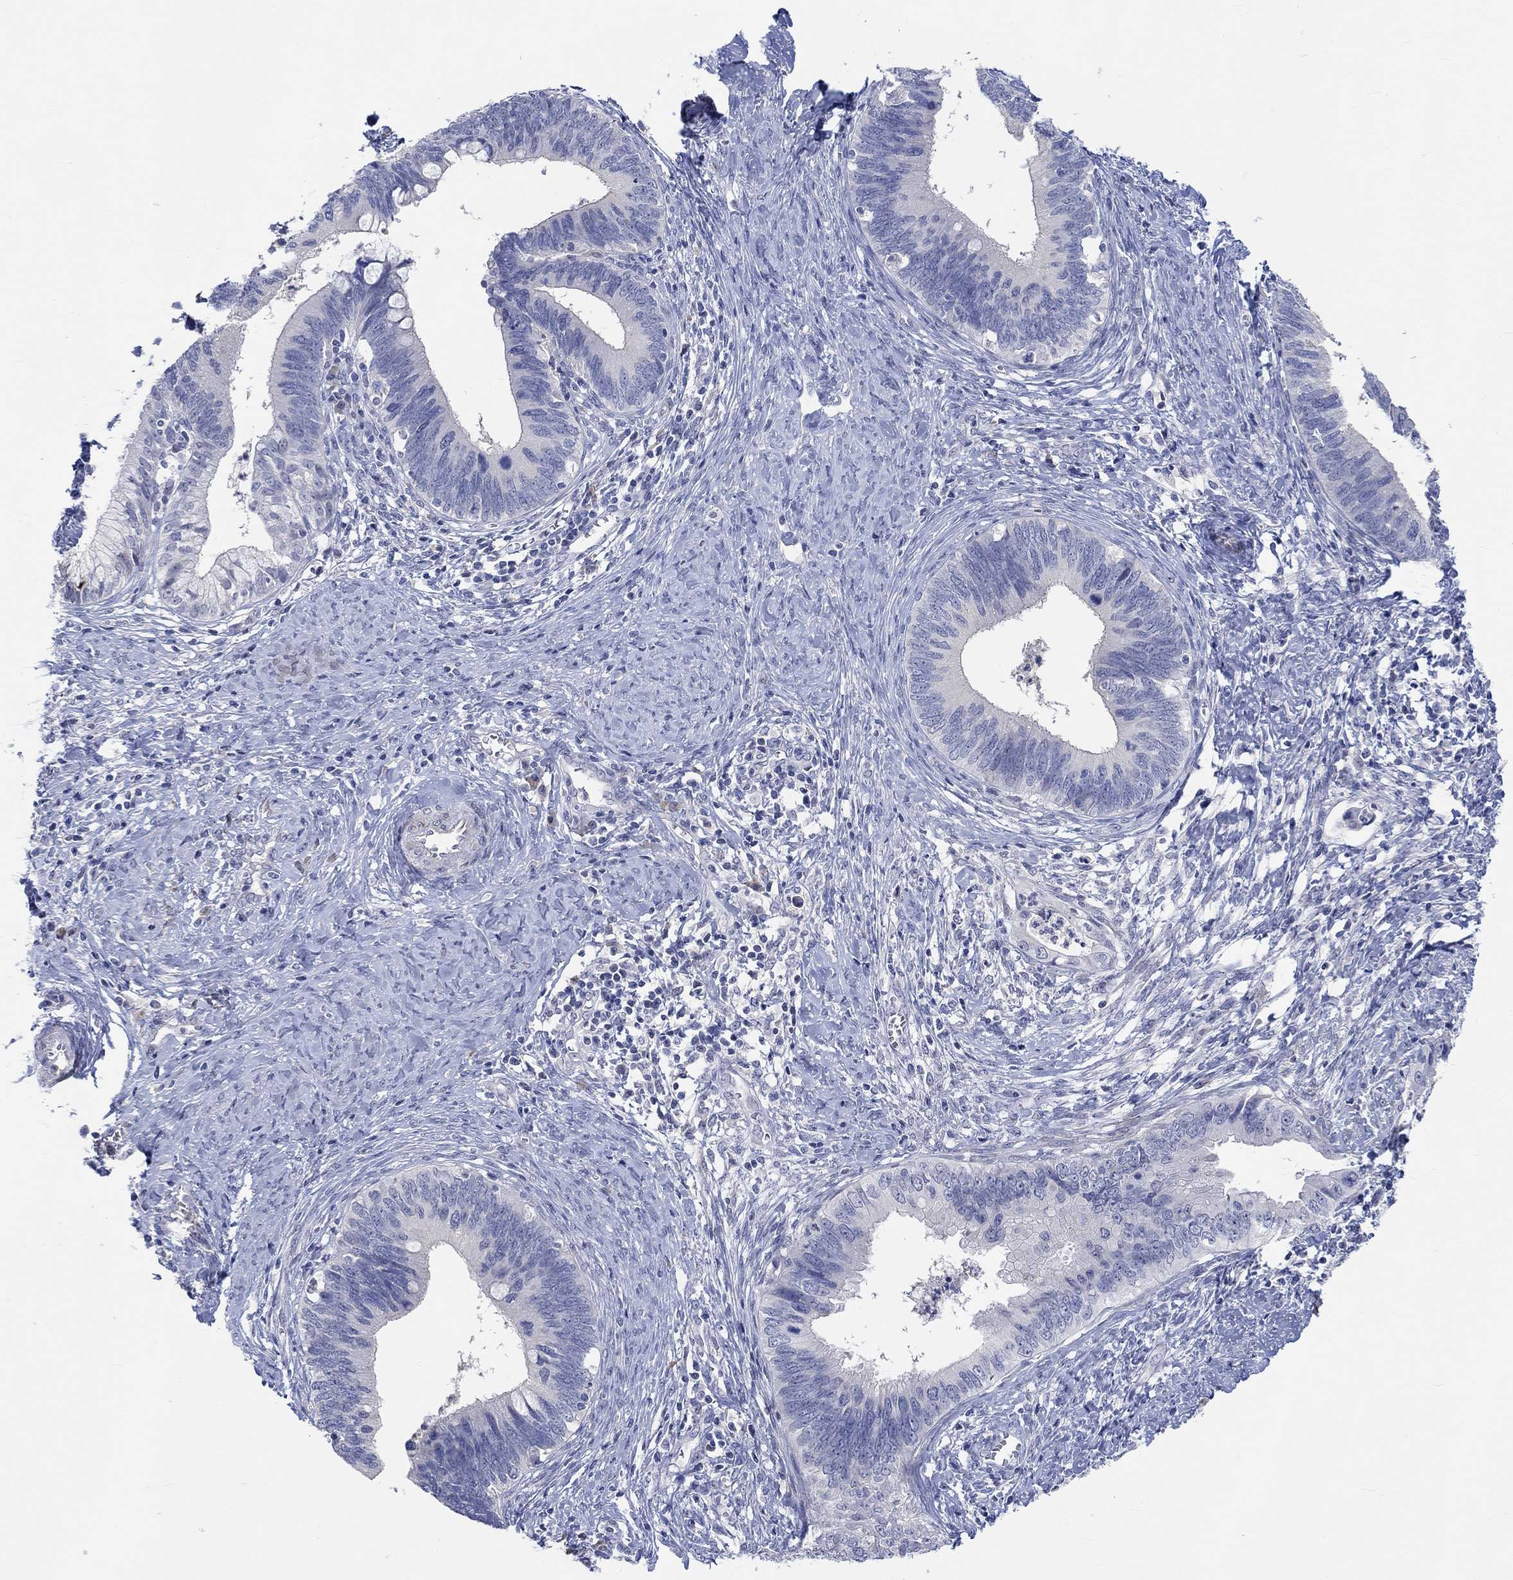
{"staining": {"intensity": "negative", "quantity": "none", "location": "none"}, "tissue": "cervical cancer", "cell_type": "Tumor cells", "image_type": "cancer", "snomed": [{"axis": "morphology", "description": "Adenocarcinoma, NOS"}, {"axis": "topography", "description": "Cervix"}], "caption": "This is an immunohistochemistry histopathology image of human cervical adenocarcinoma. There is no positivity in tumor cells.", "gene": "DLK1", "patient": {"sex": "female", "age": 42}}